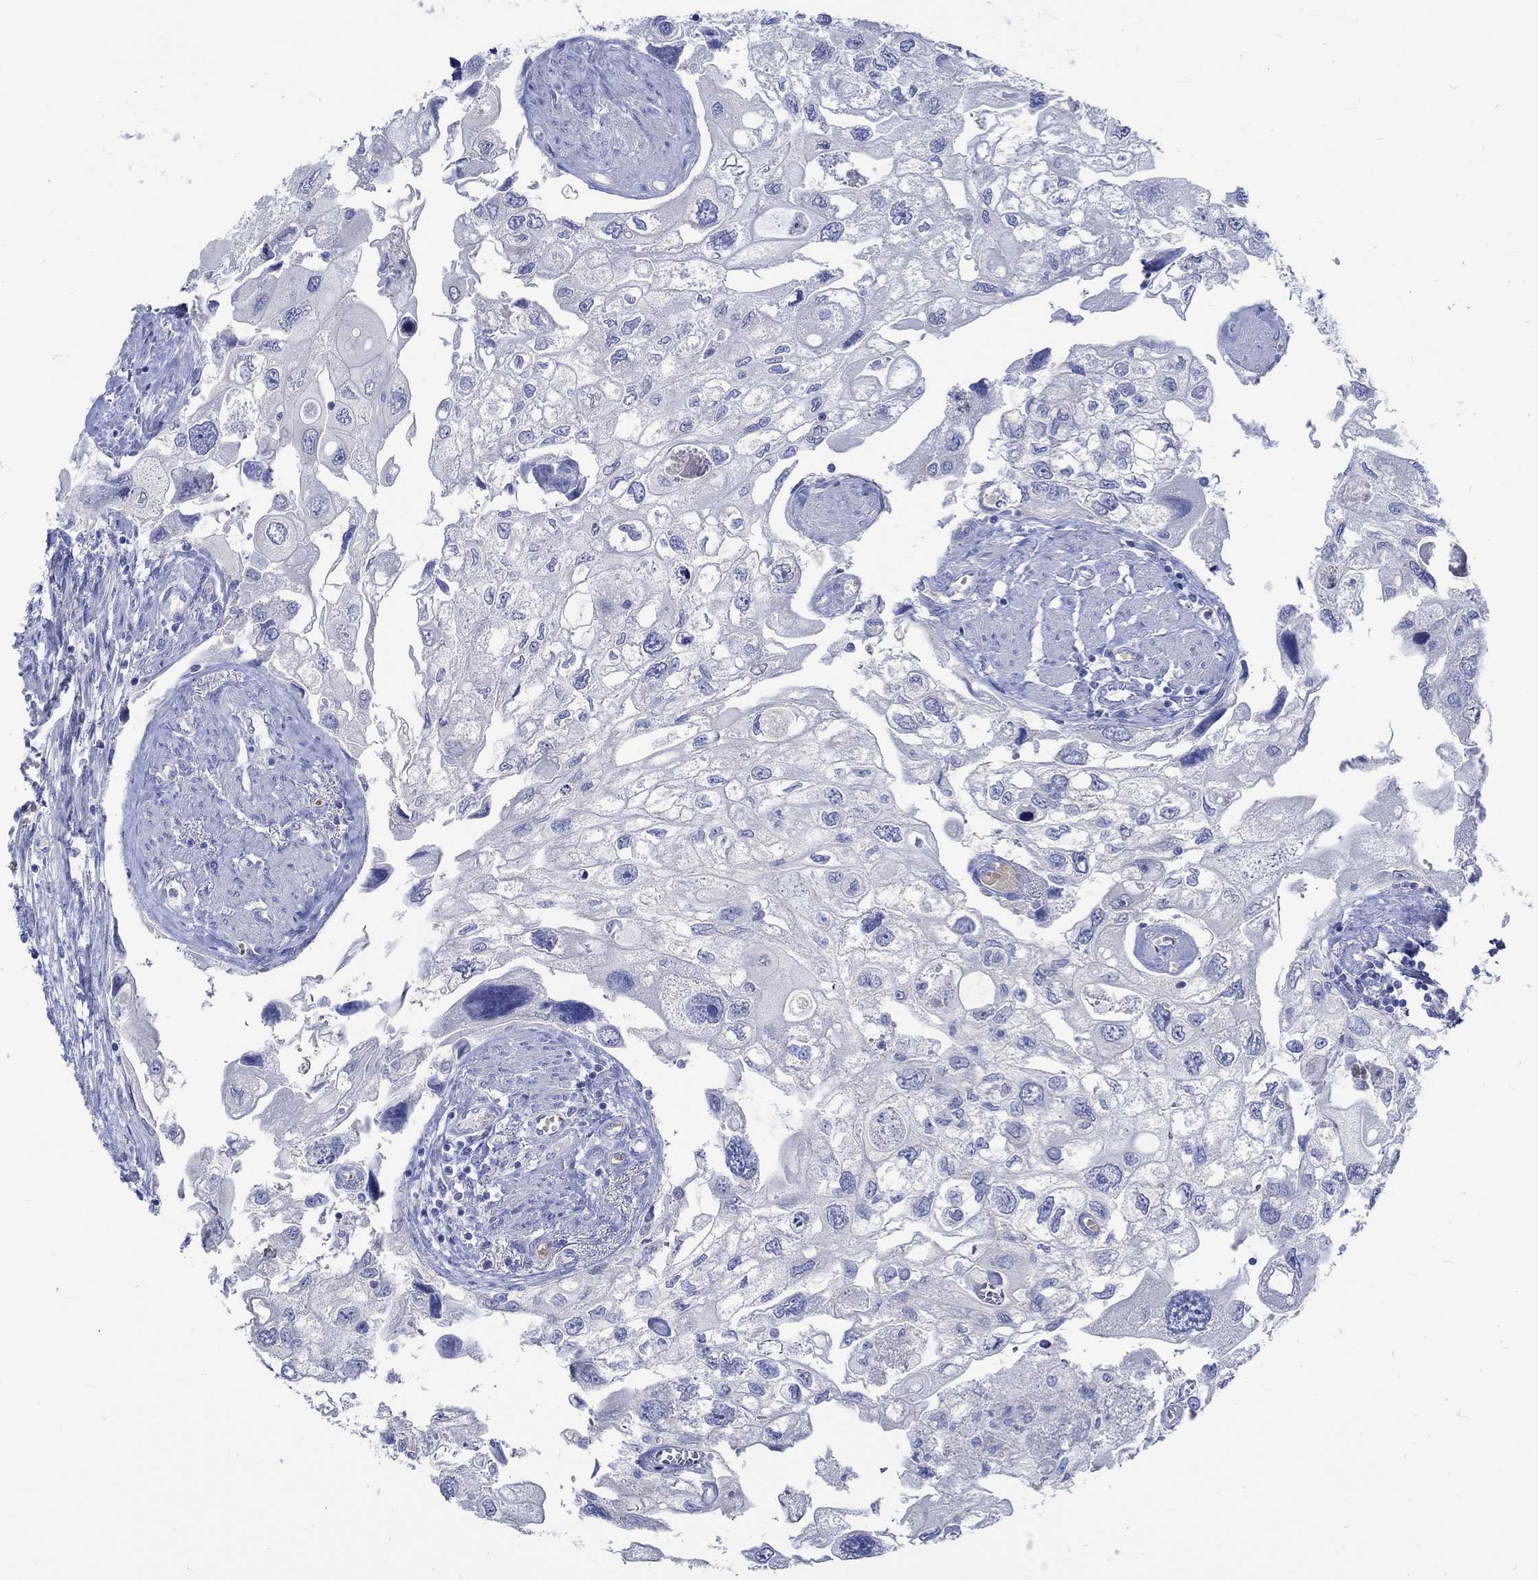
{"staining": {"intensity": "negative", "quantity": "none", "location": "none"}, "tissue": "urothelial cancer", "cell_type": "Tumor cells", "image_type": "cancer", "snomed": [{"axis": "morphology", "description": "Urothelial carcinoma, High grade"}, {"axis": "topography", "description": "Urinary bladder"}], "caption": "IHC micrograph of neoplastic tissue: human urothelial cancer stained with DAB shows no significant protein staining in tumor cells.", "gene": "KCNA1", "patient": {"sex": "male", "age": 59}}